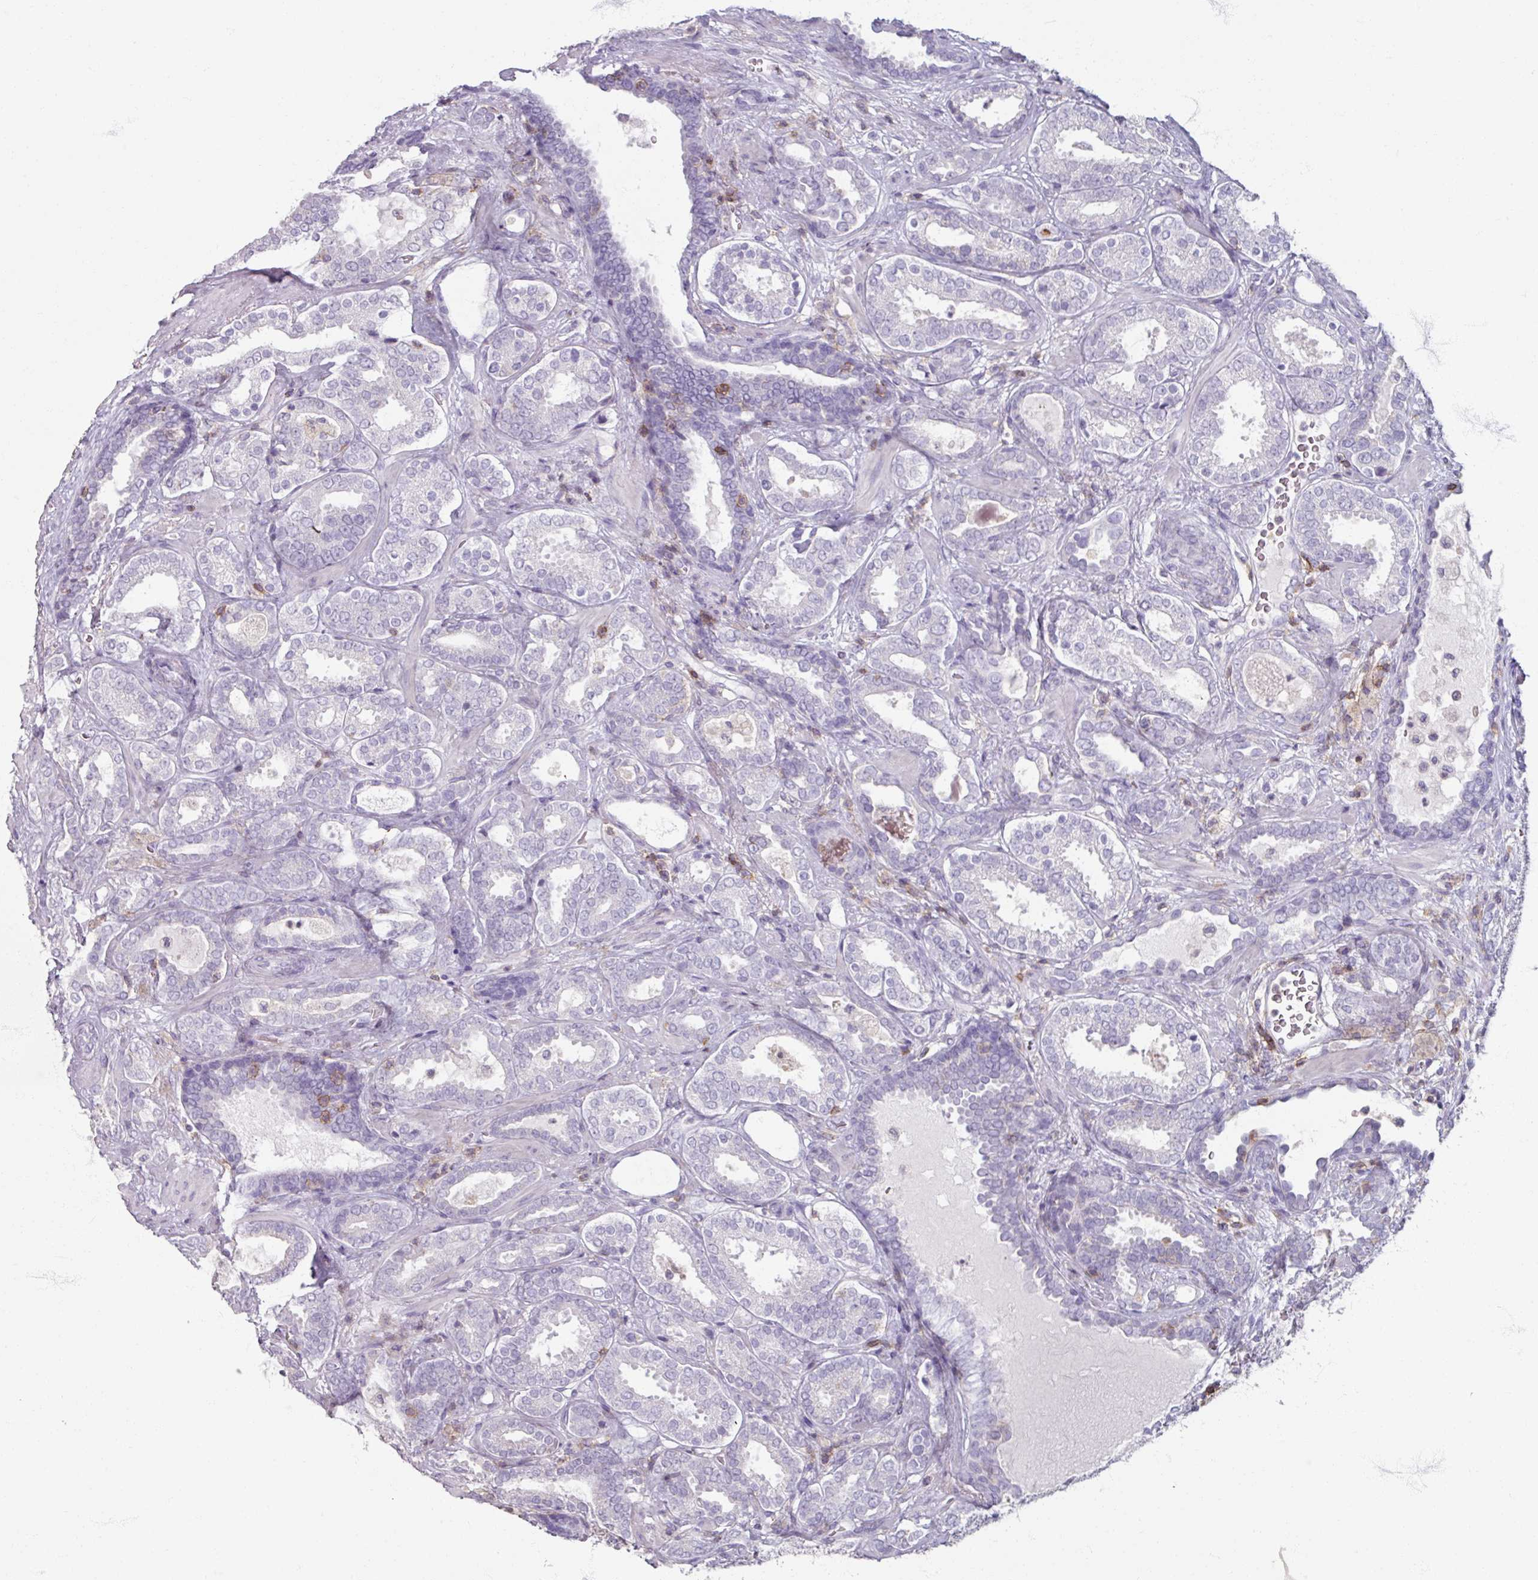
{"staining": {"intensity": "negative", "quantity": "none", "location": "none"}, "tissue": "prostate cancer", "cell_type": "Tumor cells", "image_type": "cancer", "snomed": [{"axis": "morphology", "description": "Adenocarcinoma, High grade"}, {"axis": "topography", "description": "Prostate"}], "caption": "Tumor cells are negative for brown protein staining in prostate cancer (high-grade adenocarcinoma). (DAB immunohistochemistry visualized using brightfield microscopy, high magnification).", "gene": "PTPRC", "patient": {"sex": "male", "age": 65}}